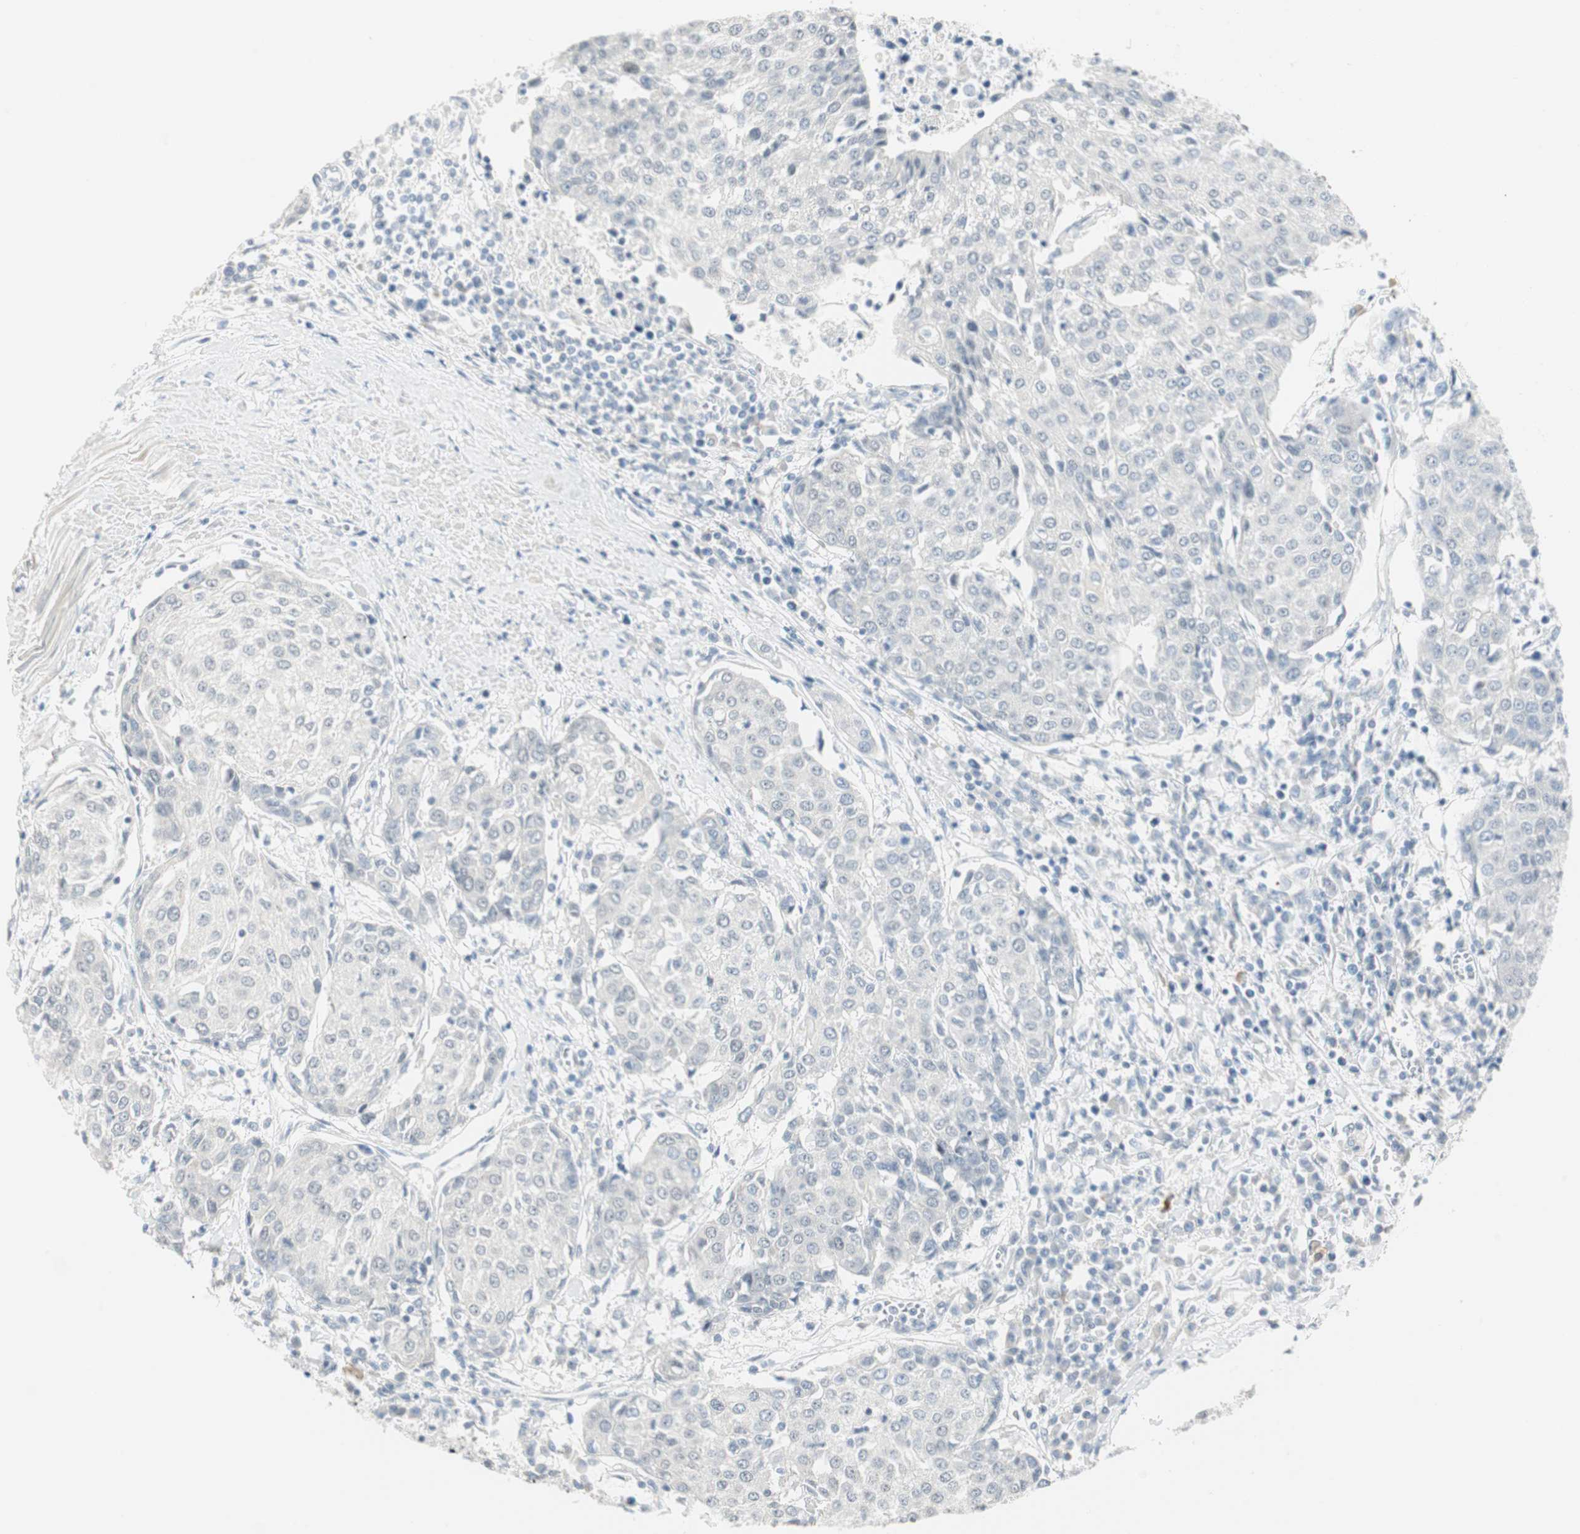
{"staining": {"intensity": "negative", "quantity": "none", "location": "none"}, "tissue": "urothelial cancer", "cell_type": "Tumor cells", "image_type": "cancer", "snomed": [{"axis": "morphology", "description": "Urothelial carcinoma, High grade"}, {"axis": "topography", "description": "Urinary bladder"}], "caption": "The immunohistochemistry image has no significant positivity in tumor cells of urothelial carcinoma (high-grade) tissue.", "gene": "MLLT10", "patient": {"sex": "female", "age": 85}}